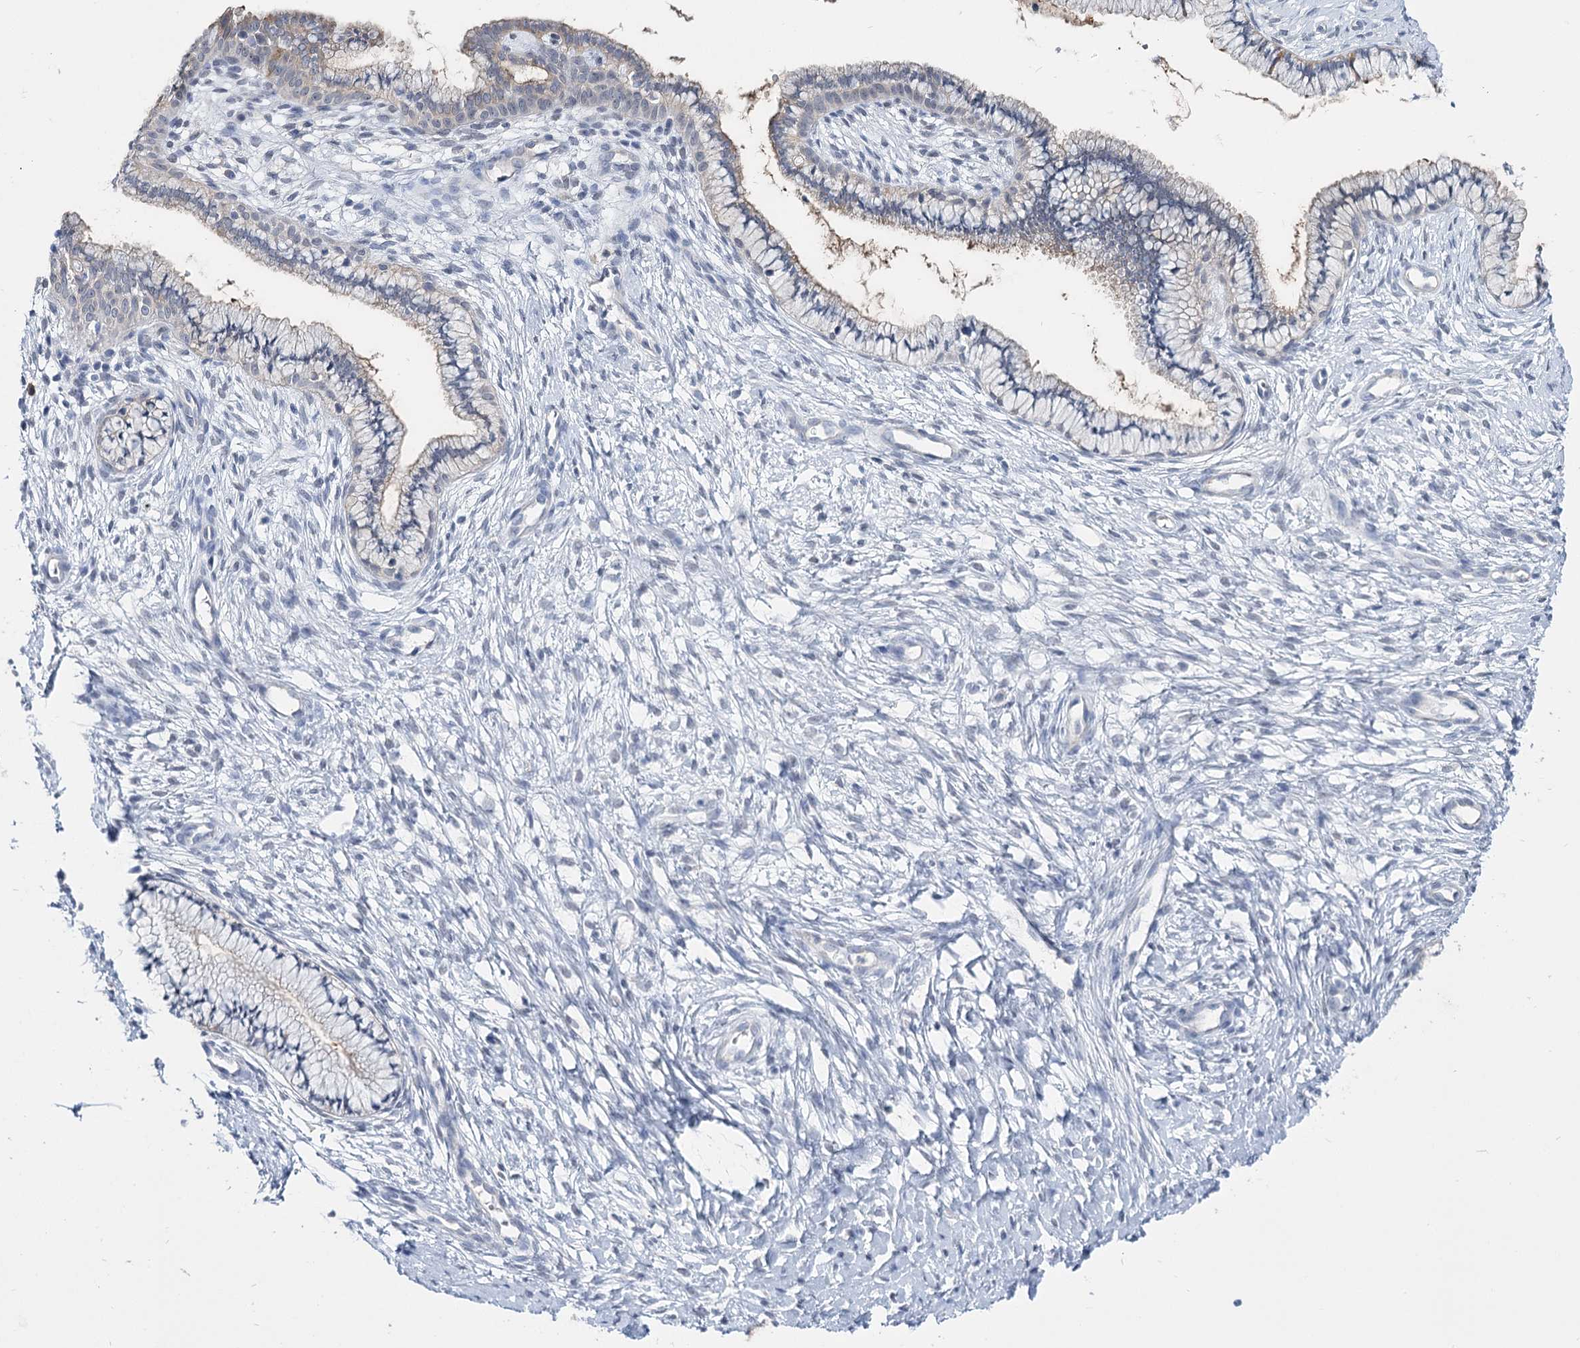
{"staining": {"intensity": "negative", "quantity": "none", "location": "none"}, "tissue": "cervix", "cell_type": "Glandular cells", "image_type": "normal", "snomed": [{"axis": "morphology", "description": "Normal tissue, NOS"}, {"axis": "topography", "description": "Cervix"}], "caption": "Immunohistochemistry micrograph of normal cervix: human cervix stained with DAB demonstrates no significant protein staining in glandular cells.", "gene": "UGP2", "patient": {"sex": "female", "age": 36}}